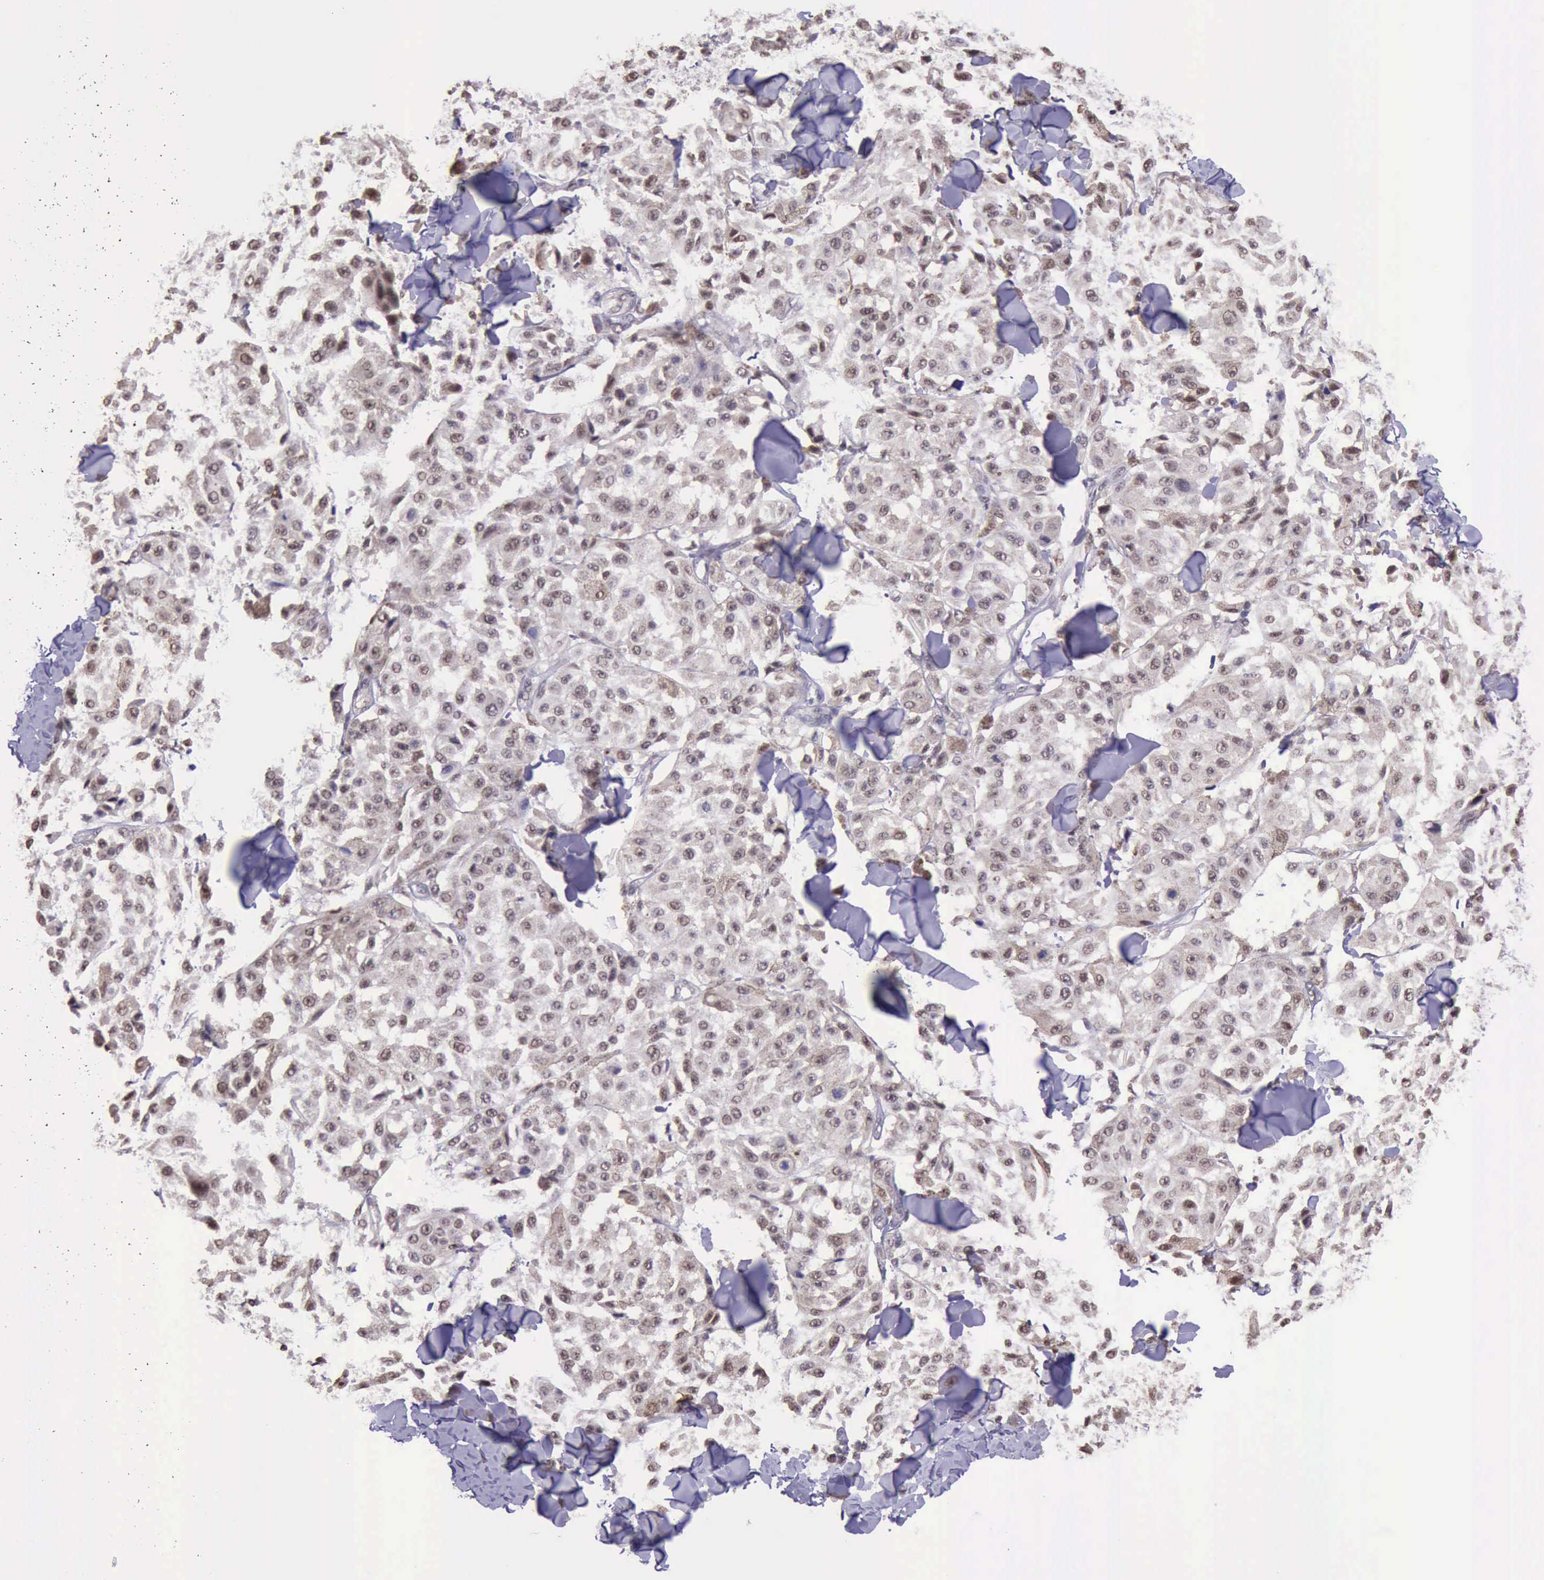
{"staining": {"intensity": "weak", "quantity": ">75%", "location": "nuclear"}, "tissue": "melanoma", "cell_type": "Tumor cells", "image_type": "cancer", "snomed": [{"axis": "morphology", "description": "Malignant melanoma, NOS"}, {"axis": "topography", "description": "Skin"}], "caption": "Human melanoma stained for a protein (brown) shows weak nuclear positive positivity in about >75% of tumor cells.", "gene": "PRPF39", "patient": {"sex": "female", "age": 64}}